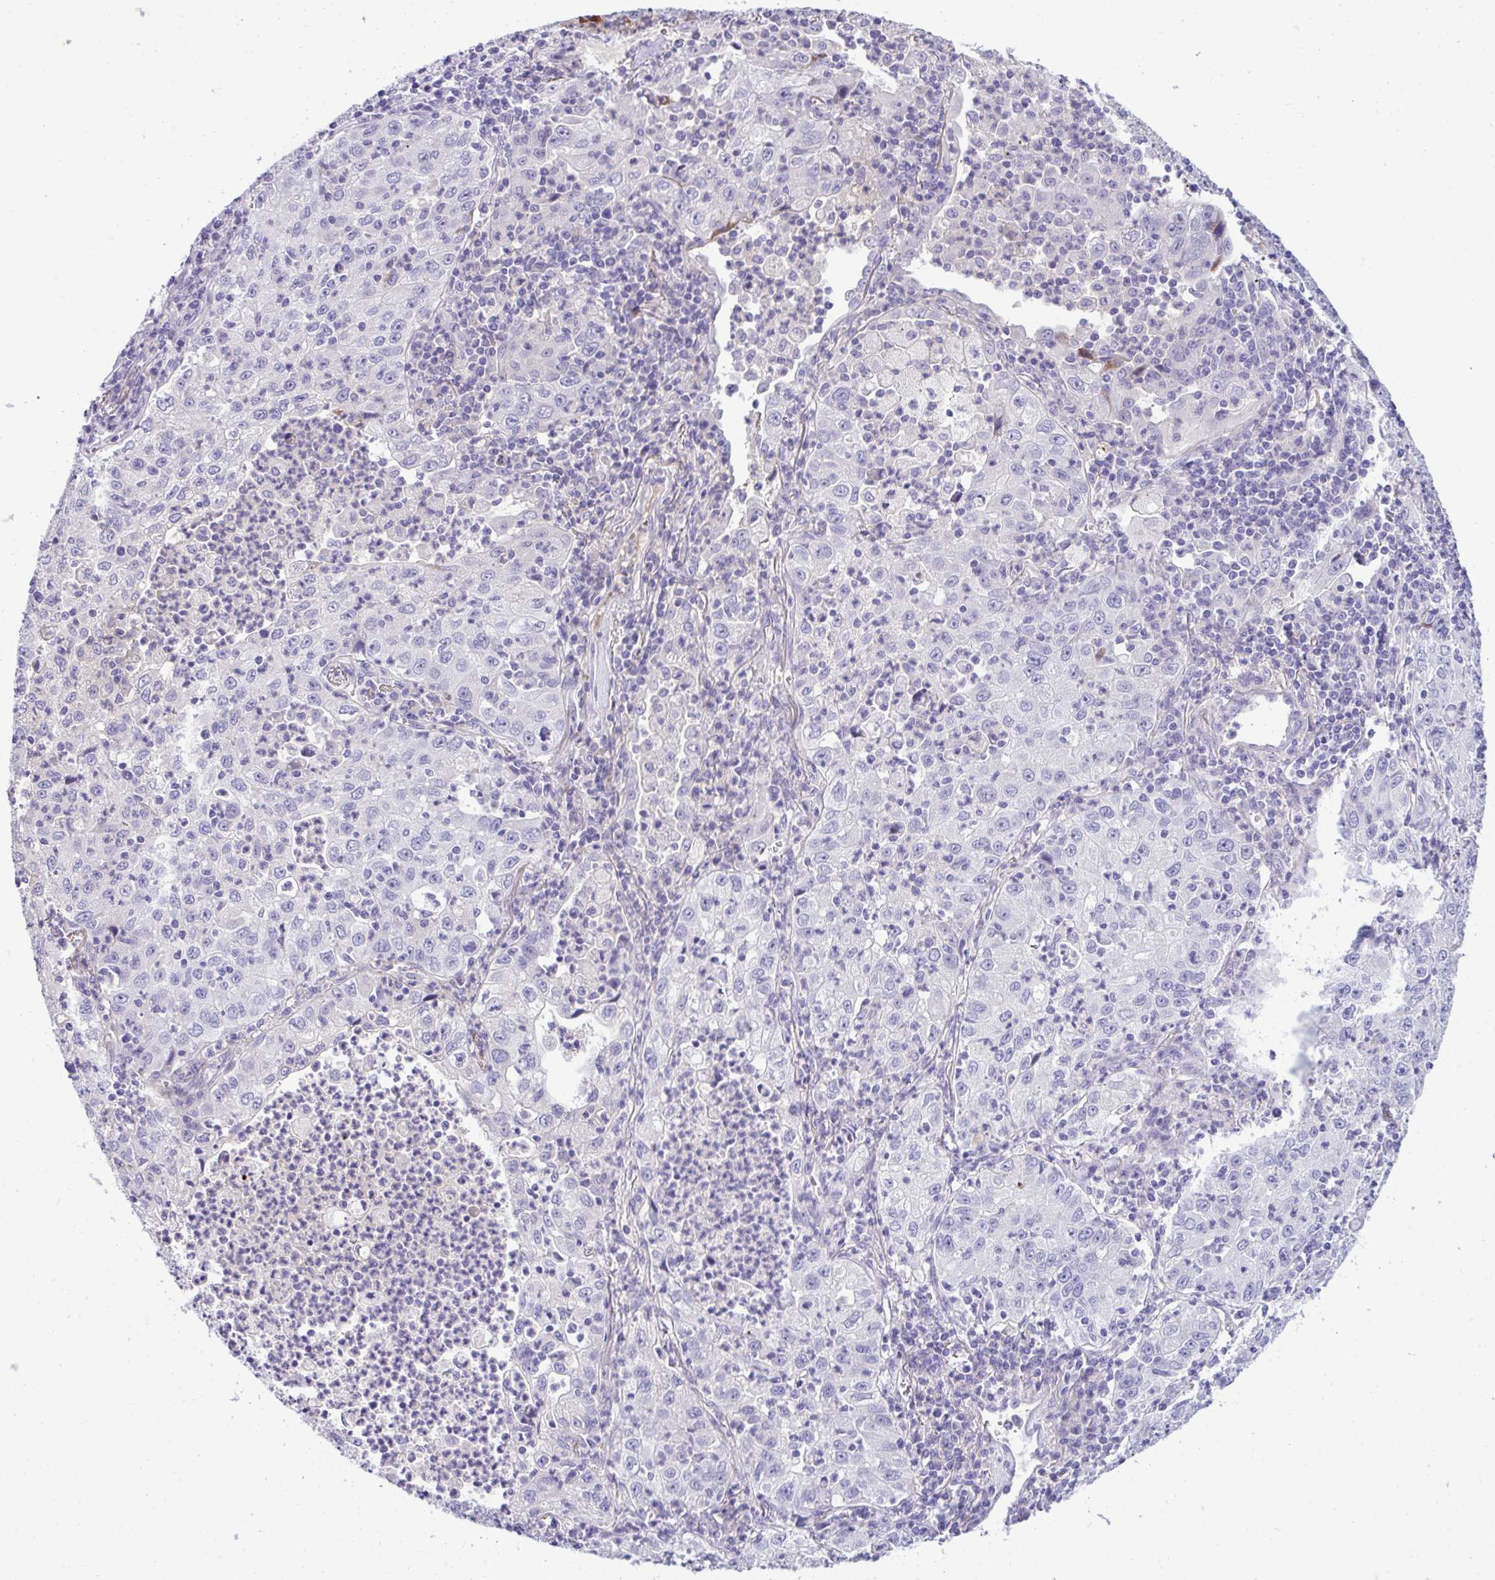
{"staining": {"intensity": "negative", "quantity": "none", "location": "none"}, "tissue": "lung cancer", "cell_type": "Tumor cells", "image_type": "cancer", "snomed": [{"axis": "morphology", "description": "Squamous cell carcinoma, NOS"}, {"axis": "topography", "description": "Lung"}], "caption": "IHC of lung cancer (squamous cell carcinoma) displays no expression in tumor cells.", "gene": "PIGZ", "patient": {"sex": "male", "age": 71}}